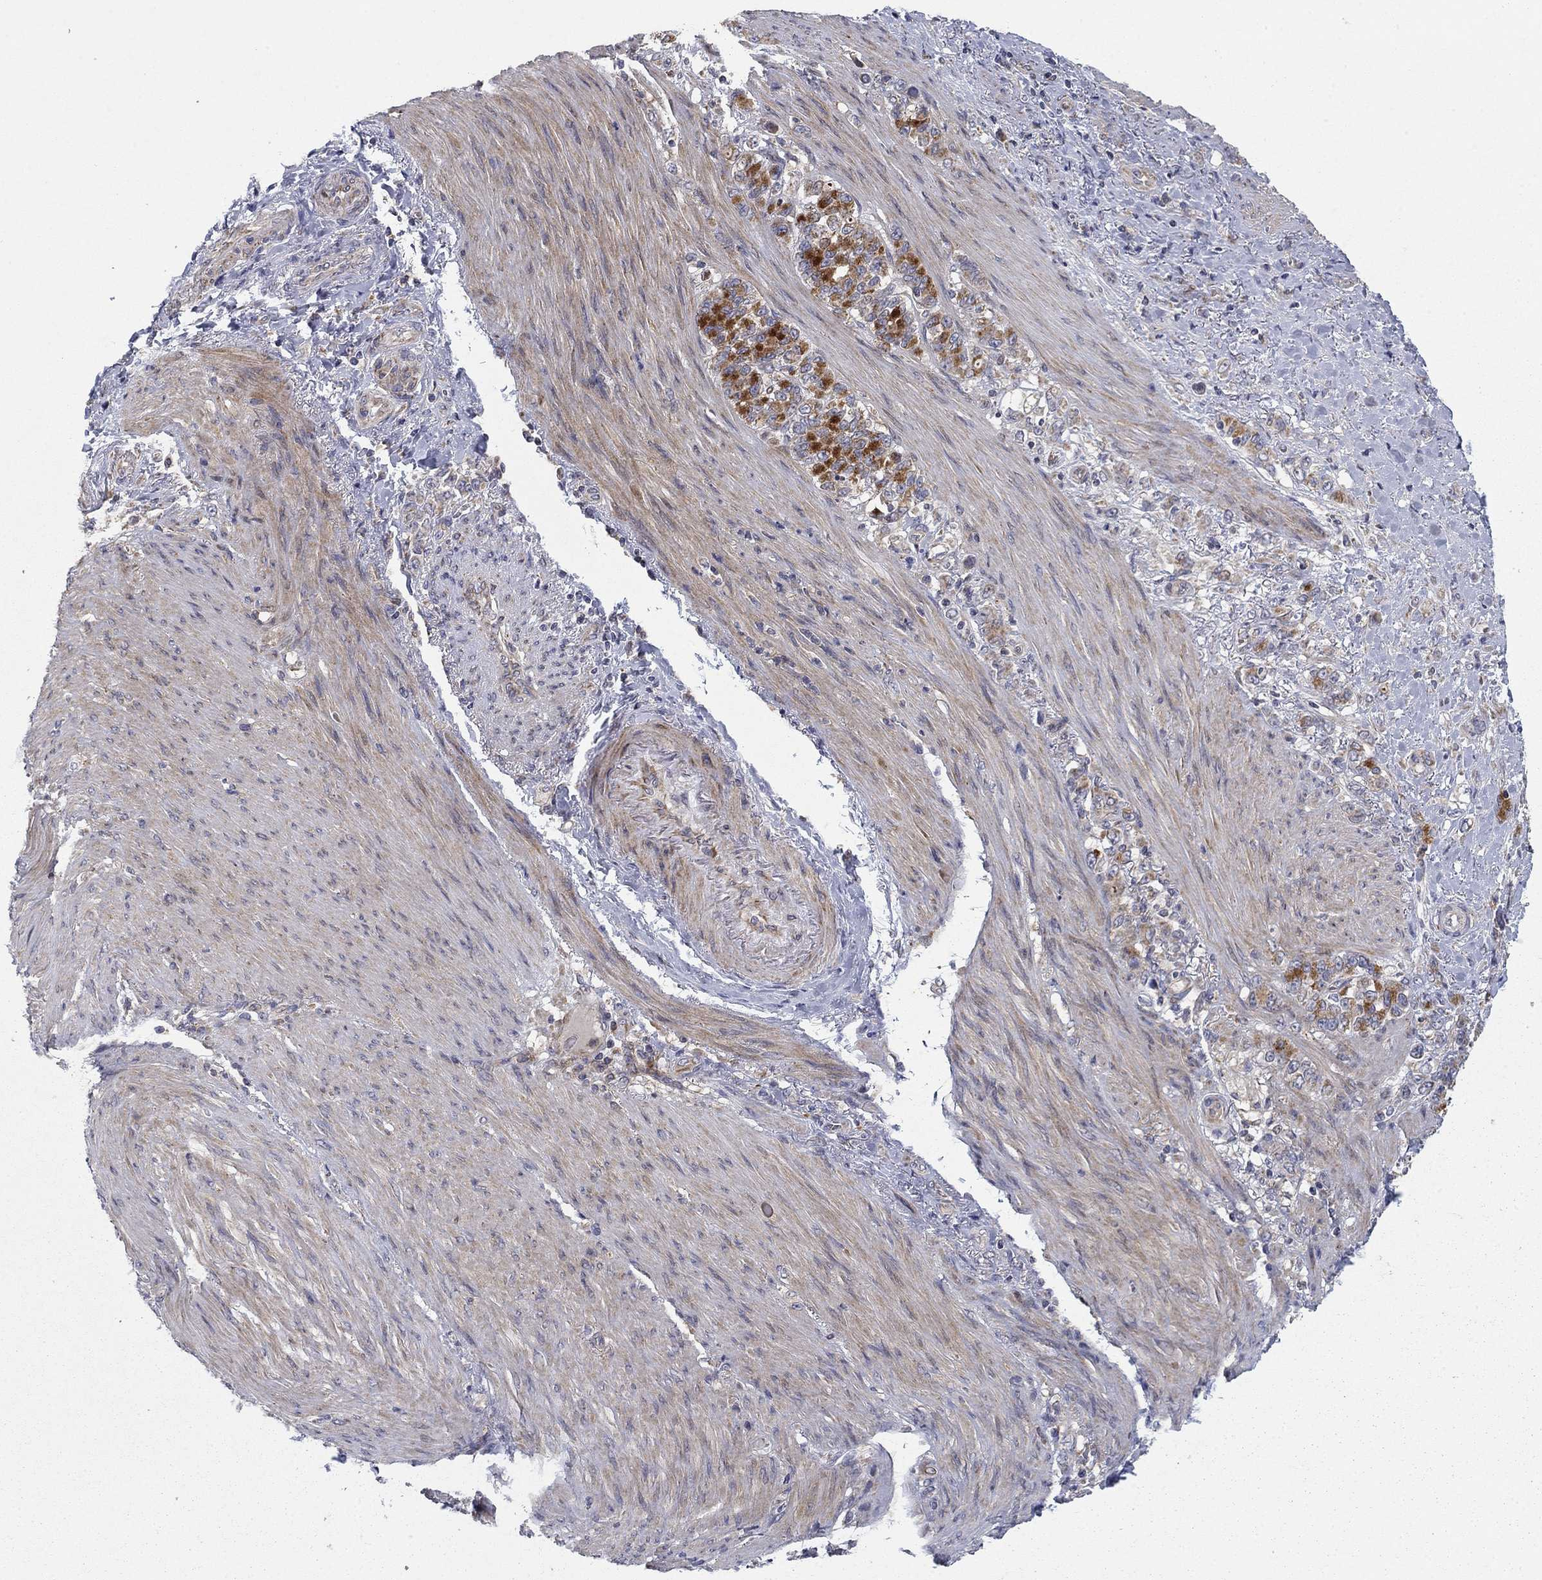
{"staining": {"intensity": "strong", "quantity": "<25%", "location": "cytoplasmic/membranous"}, "tissue": "stomach cancer", "cell_type": "Tumor cells", "image_type": "cancer", "snomed": [{"axis": "morphology", "description": "Normal tissue, NOS"}, {"axis": "morphology", "description": "Adenocarcinoma, NOS"}, {"axis": "topography", "description": "Stomach"}], "caption": "Tumor cells reveal strong cytoplasmic/membranous positivity in approximately <25% of cells in adenocarcinoma (stomach).", "gene": "MMAA", "patient": {"sex": "female", "age": 79}}